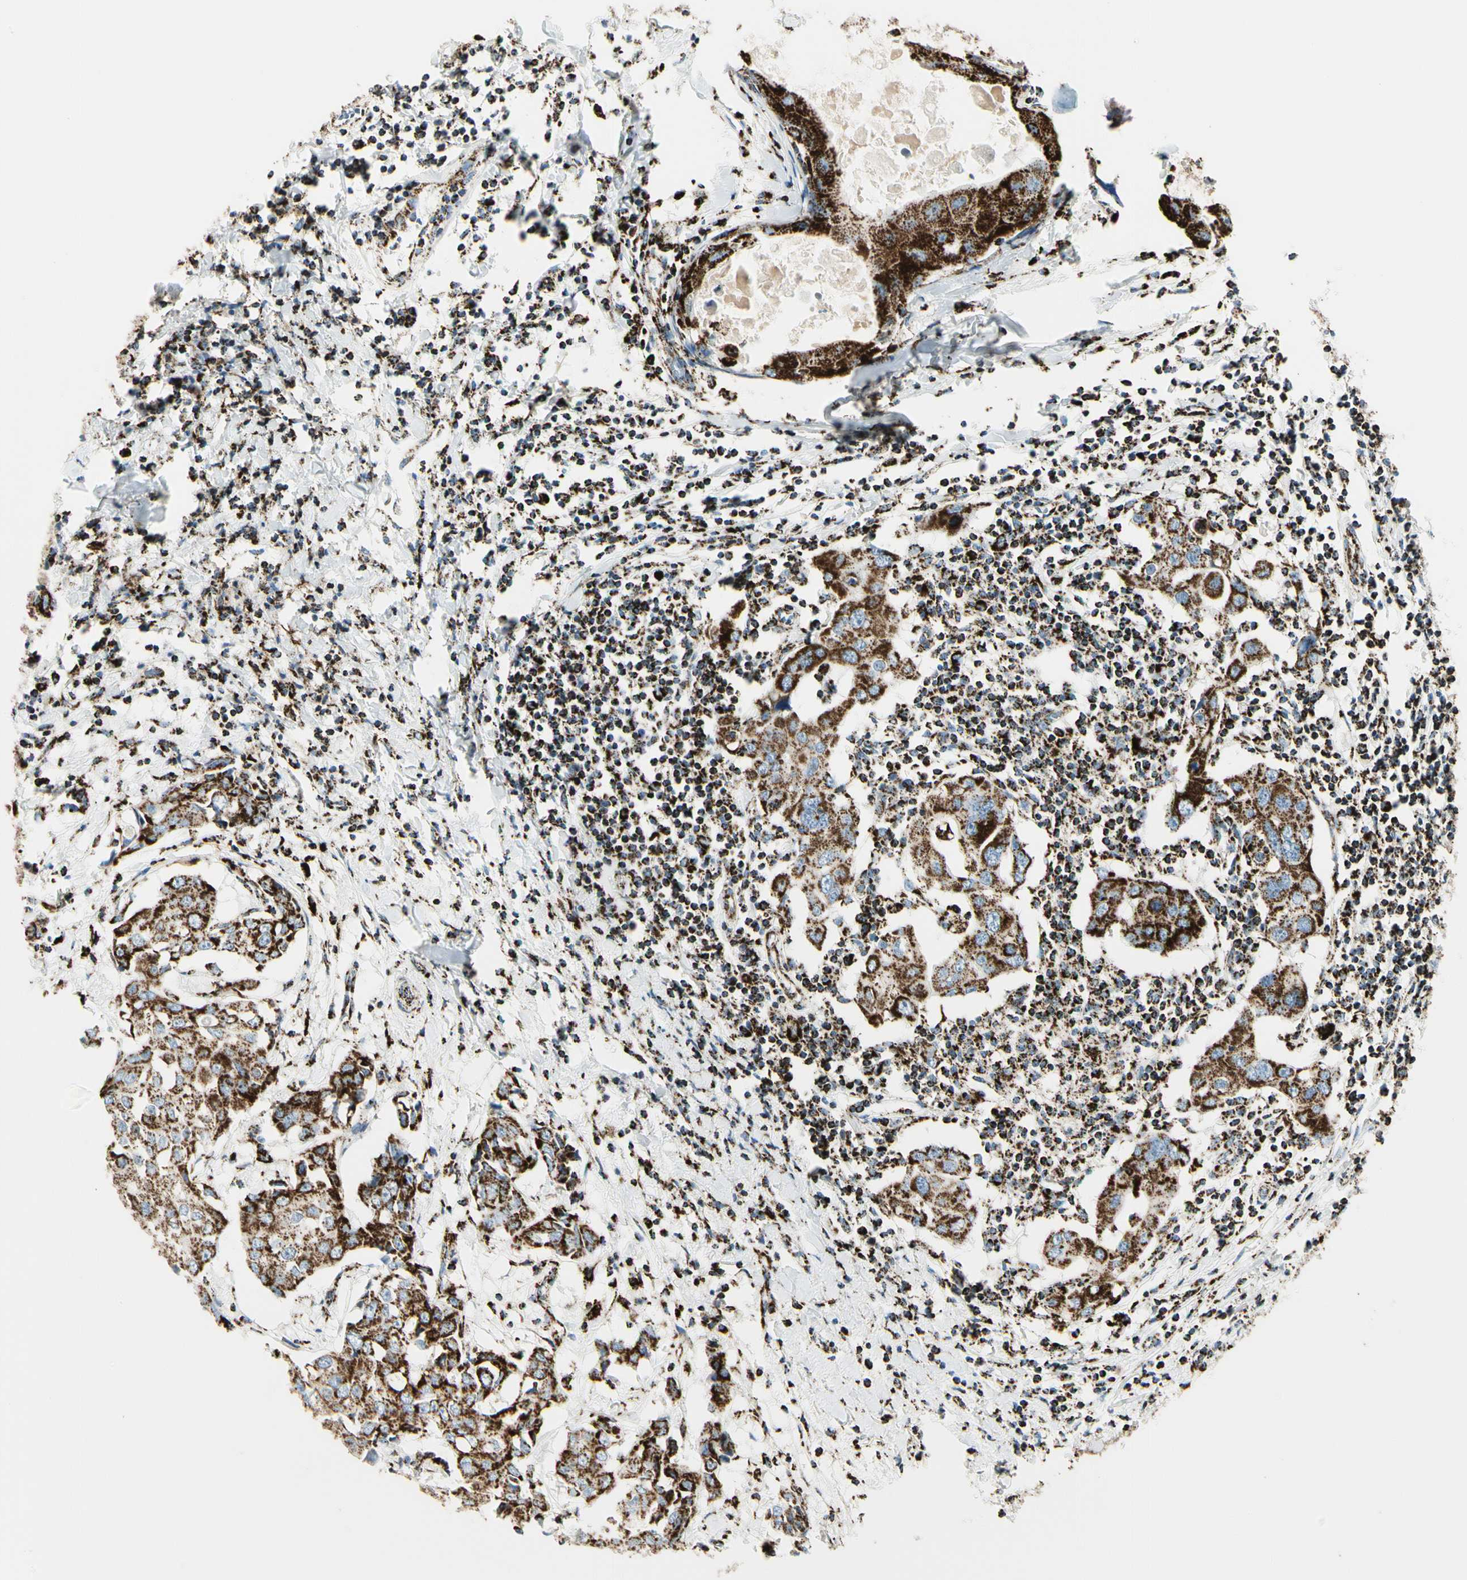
{"staining": {"intensity": "strong", "quantity": ">75%", "location": "cytoplasmic/membranous"}, "tissue": "breast cancer", "cell_type": "Tumor cells", "image_type": "cancer", "snomed": [{"axis": "morphology", "description": "Duct carcinoma"}, {"axis": "topography", "description": "Breast"}], "caption": "Protein expression by immunohistochemistry reveals strong cytoplasmic/membranous staining in about >75% of tumor cells in intraductal carcinoma (breast). (DAB (3,3'-diaminobenzidine) IHC with brightfield microscopy, high magnification).", "gene": "ME2", "patient": {"sex": "female", "age": 27}}